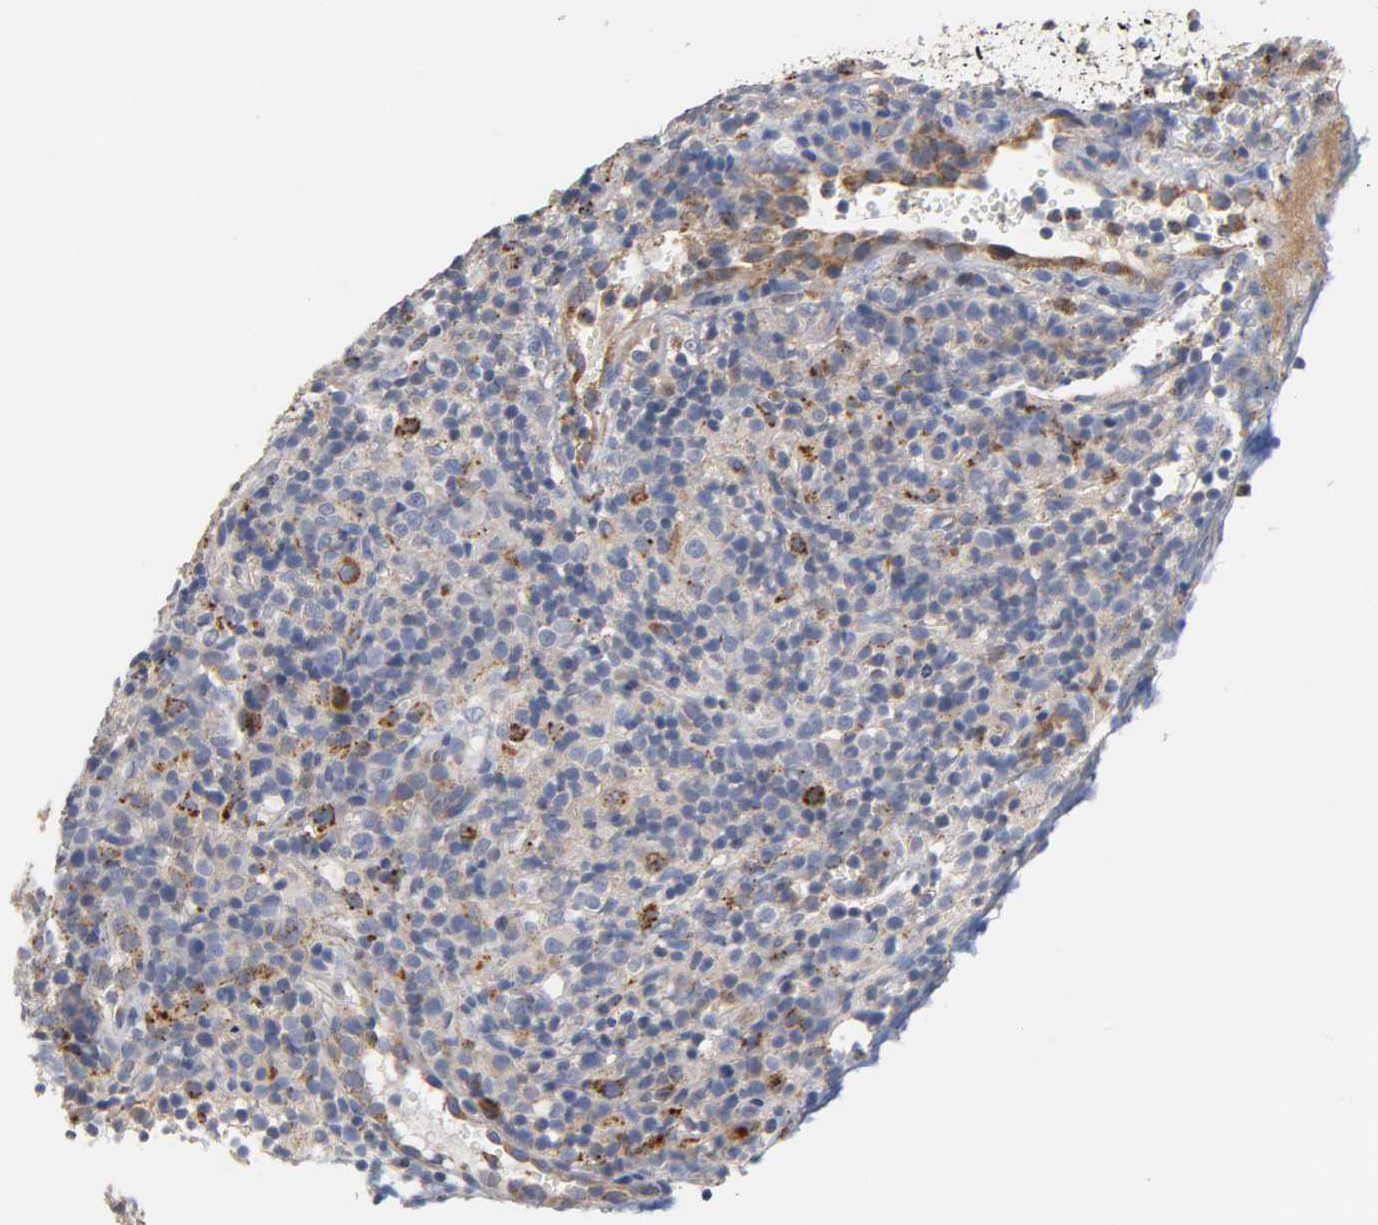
{"staining": {"intensity": "moderate", "quantity": "25%-75%", "location": "cytoplasmic/membranous"}, "tissue": "lymphoma", "cell_type": "Tumor cells", "image_type": "cancer", "snomed": [{"axis": "morphology", "description": "Malignant lymphoma, non-Hodgkin's type, High grade"}, {"axis": "topography", "description": "Lymph node"}], "caption": "Lymphoma stained with IHC reveals moderate cytoplasmic/membranous positivity in about 25%-75% of tumor cells.", "gene": "SEMA5A", "patient": {"sex": "female", "age": 76}}